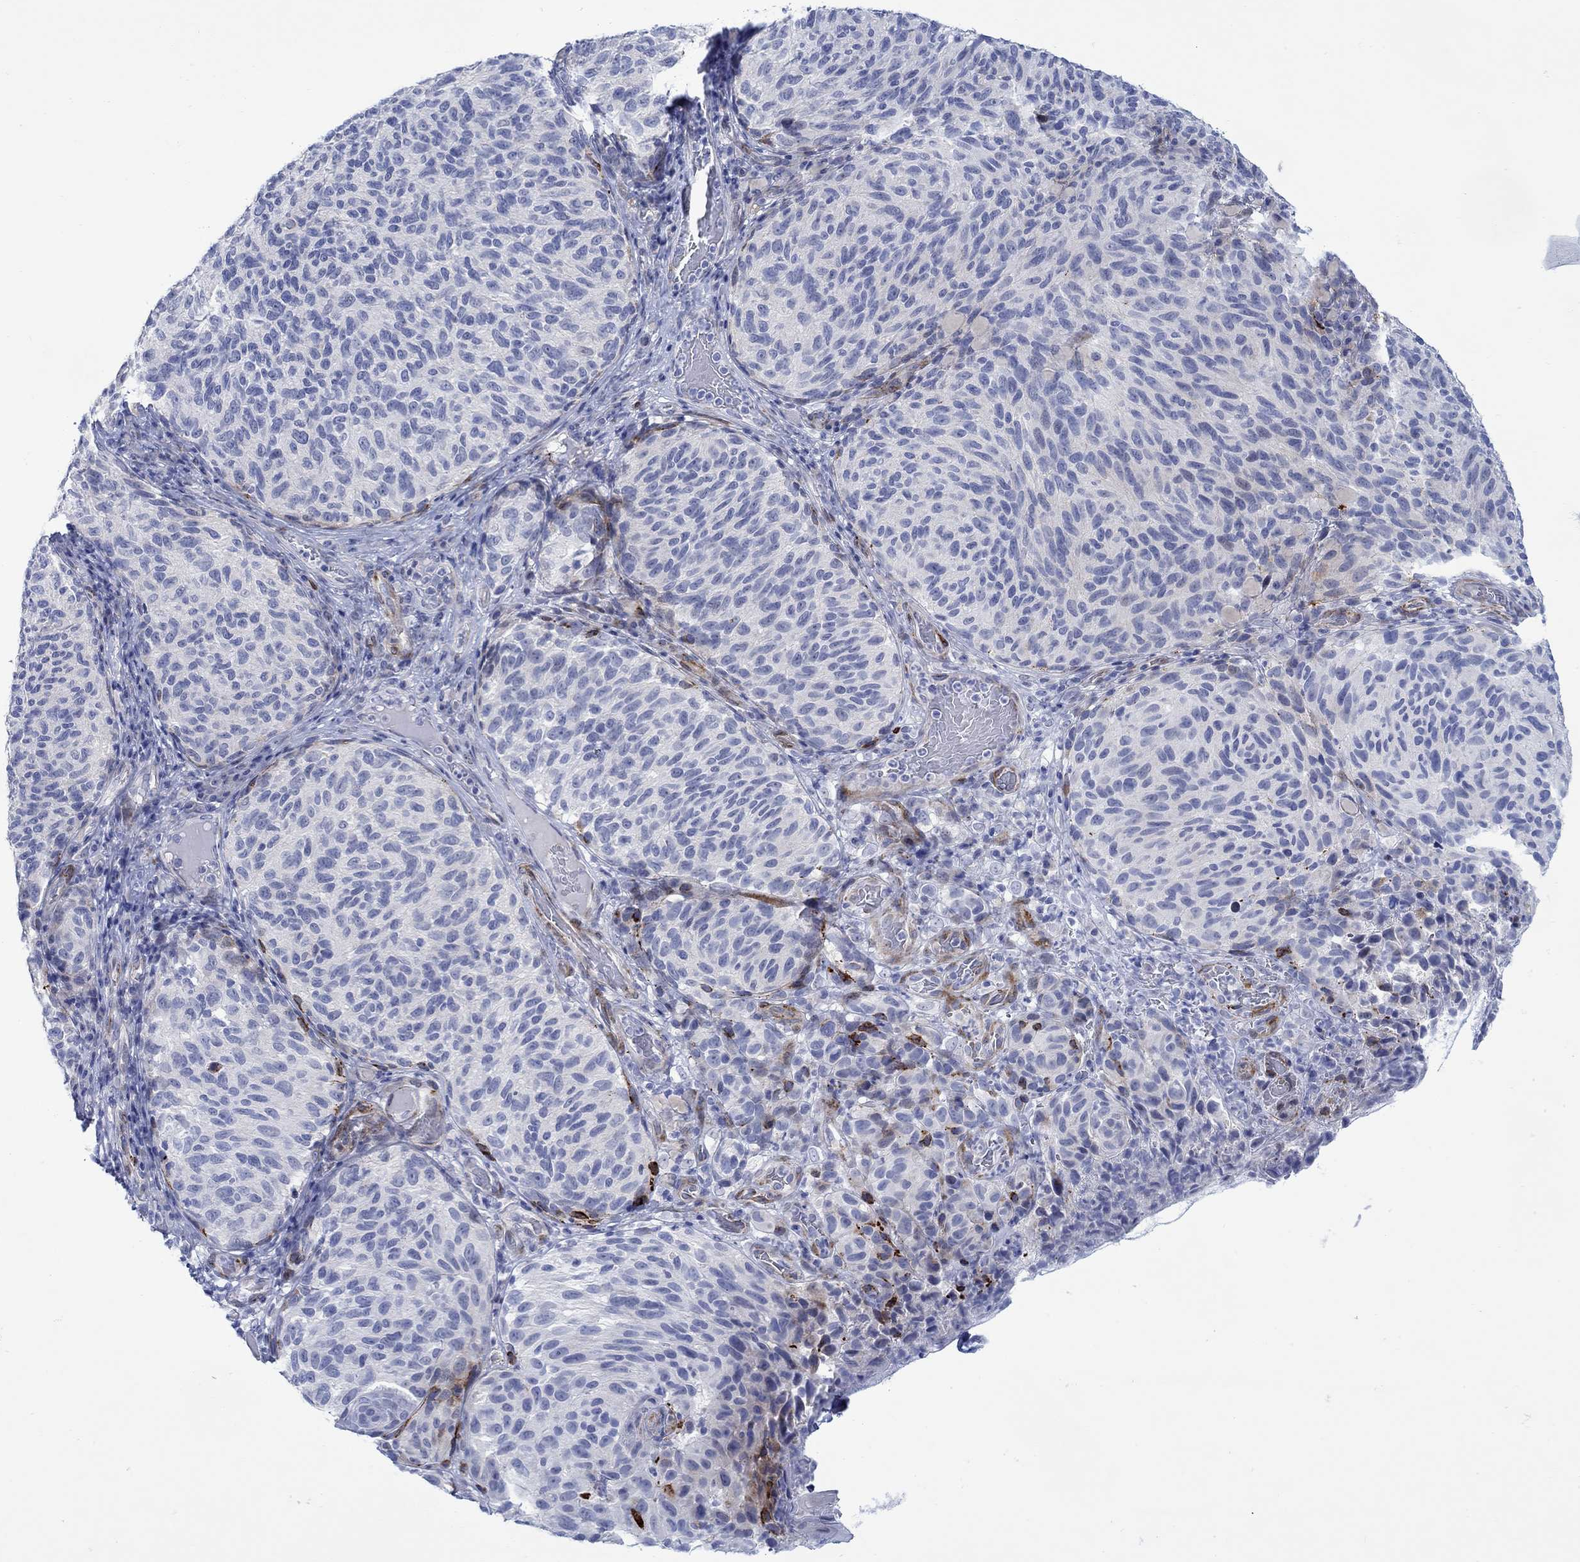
{"staining": {"intensity": "negative", "quantity": "none", "location": "none"}, "tissue": "melanoma", "cell_type": "Tumor cells", "image_type": "cancer", "snomed": [{"axis": "morphology", "description": "Malignant melanoma, NOS"}, {"axis": "topography", "description": "Skin"}], "caption": "Micrograph shows no protein positivity in tumor cells of melanoma tissue. The staining was performed using DAB to visualize the protein expression in brown, while the nuclei were stained in blue with hematoxylin (Magnification: 20x).", "gene": "KSR2", "patient": {"sex": "female", "age": 73}}